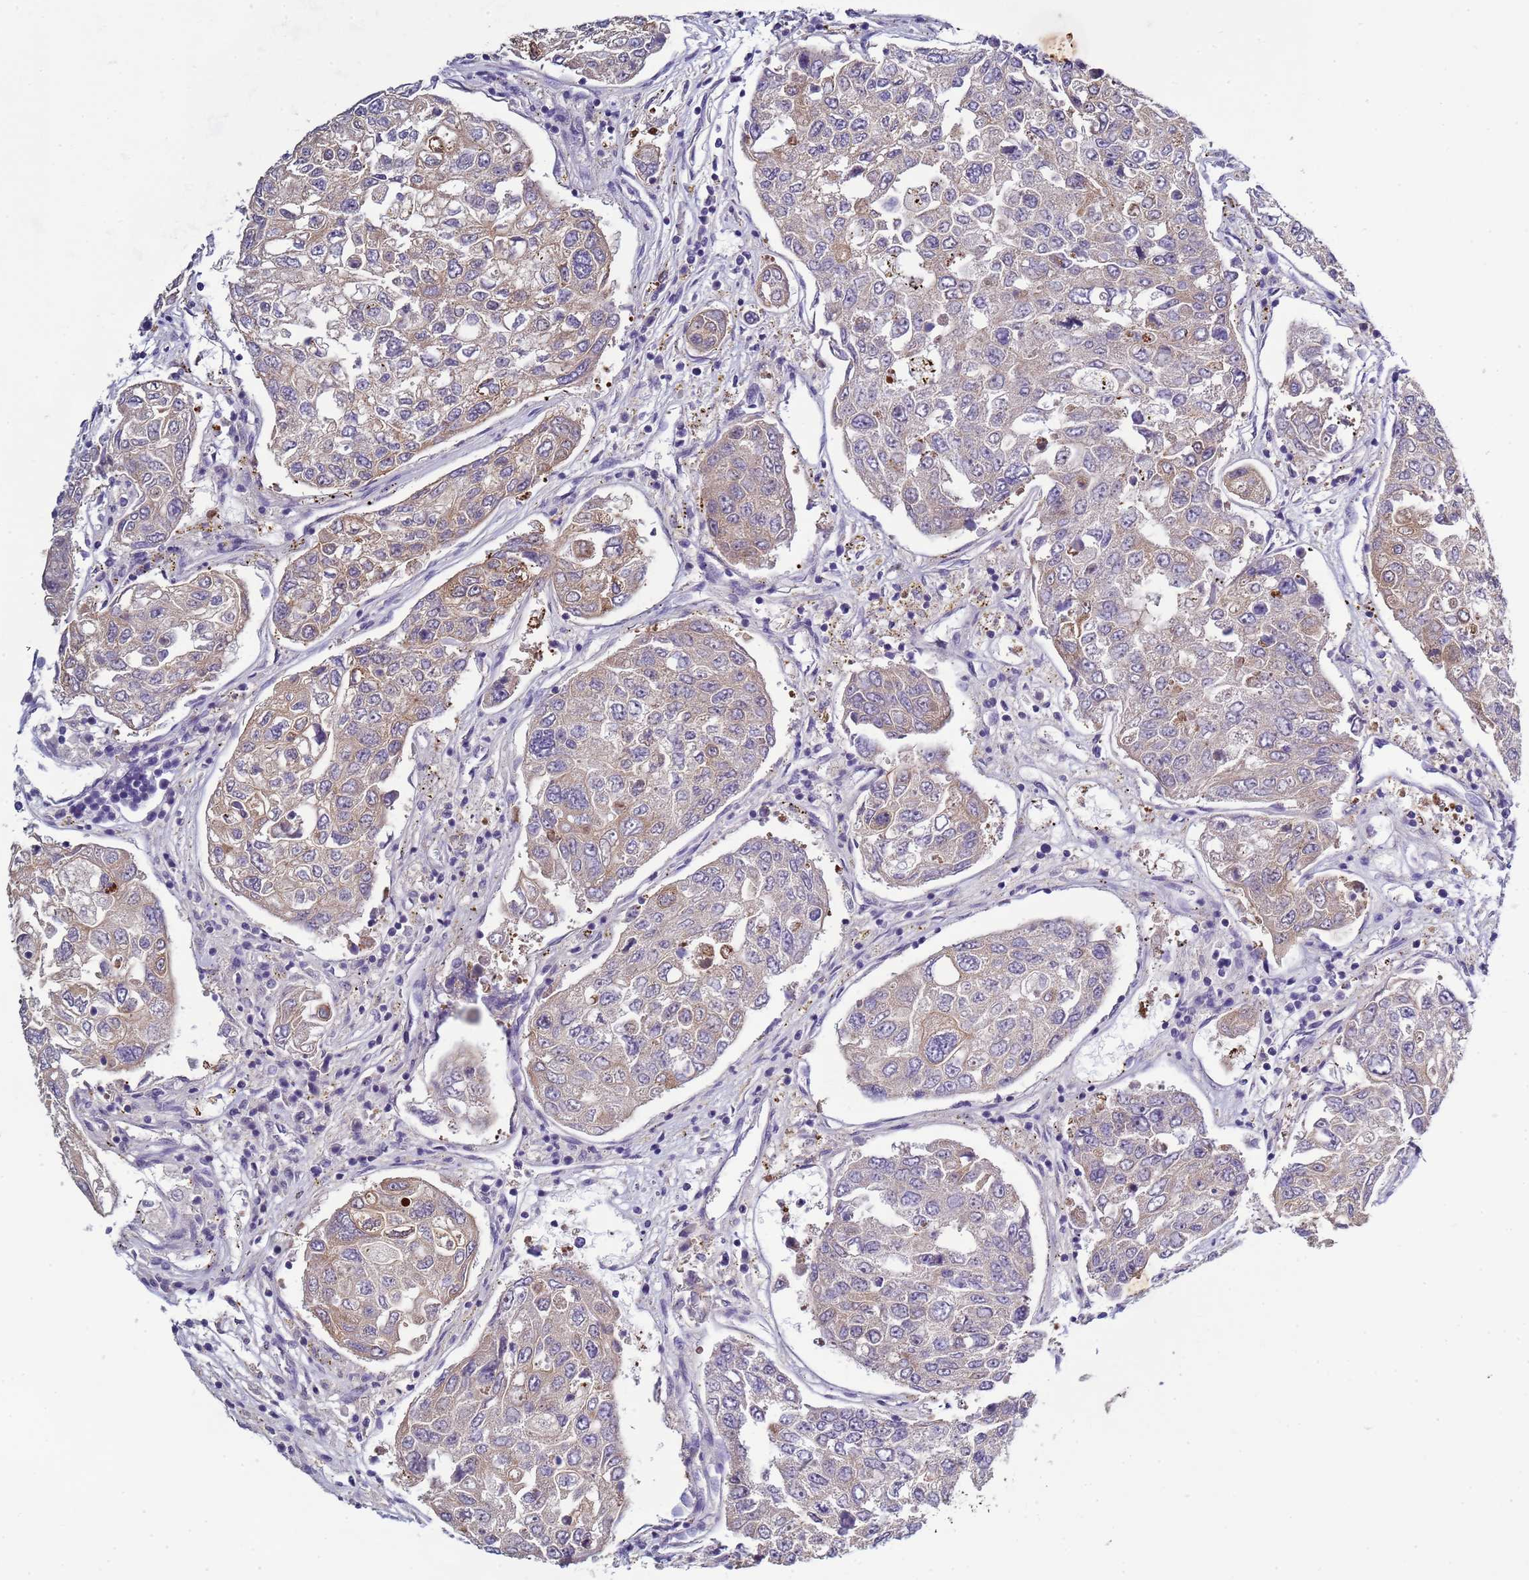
{"staining": {"intensity": "weak", "quantity": "25%-75%", "location": "cytoplasmic/membranous"}, "tissue": "urothelial cancer", "cell_type": "Tumor cells", "image_type": "cancer", "snomed": [{"axis": "morphology", "description": "Urothelial carcinoma, High grade"}, {"axis": "topography", "description": "Lymph node"}, {"axis": "topography", "description": "Urinary bladder"}], "caption": "Protein staining of urothelial cancer tissue demonstrates weak cytoplasmic/membranous positivity in about 25%-75% of tumor cells.", "gene": "TRIM51", "patient": {"sex": "male", "age": 51}}